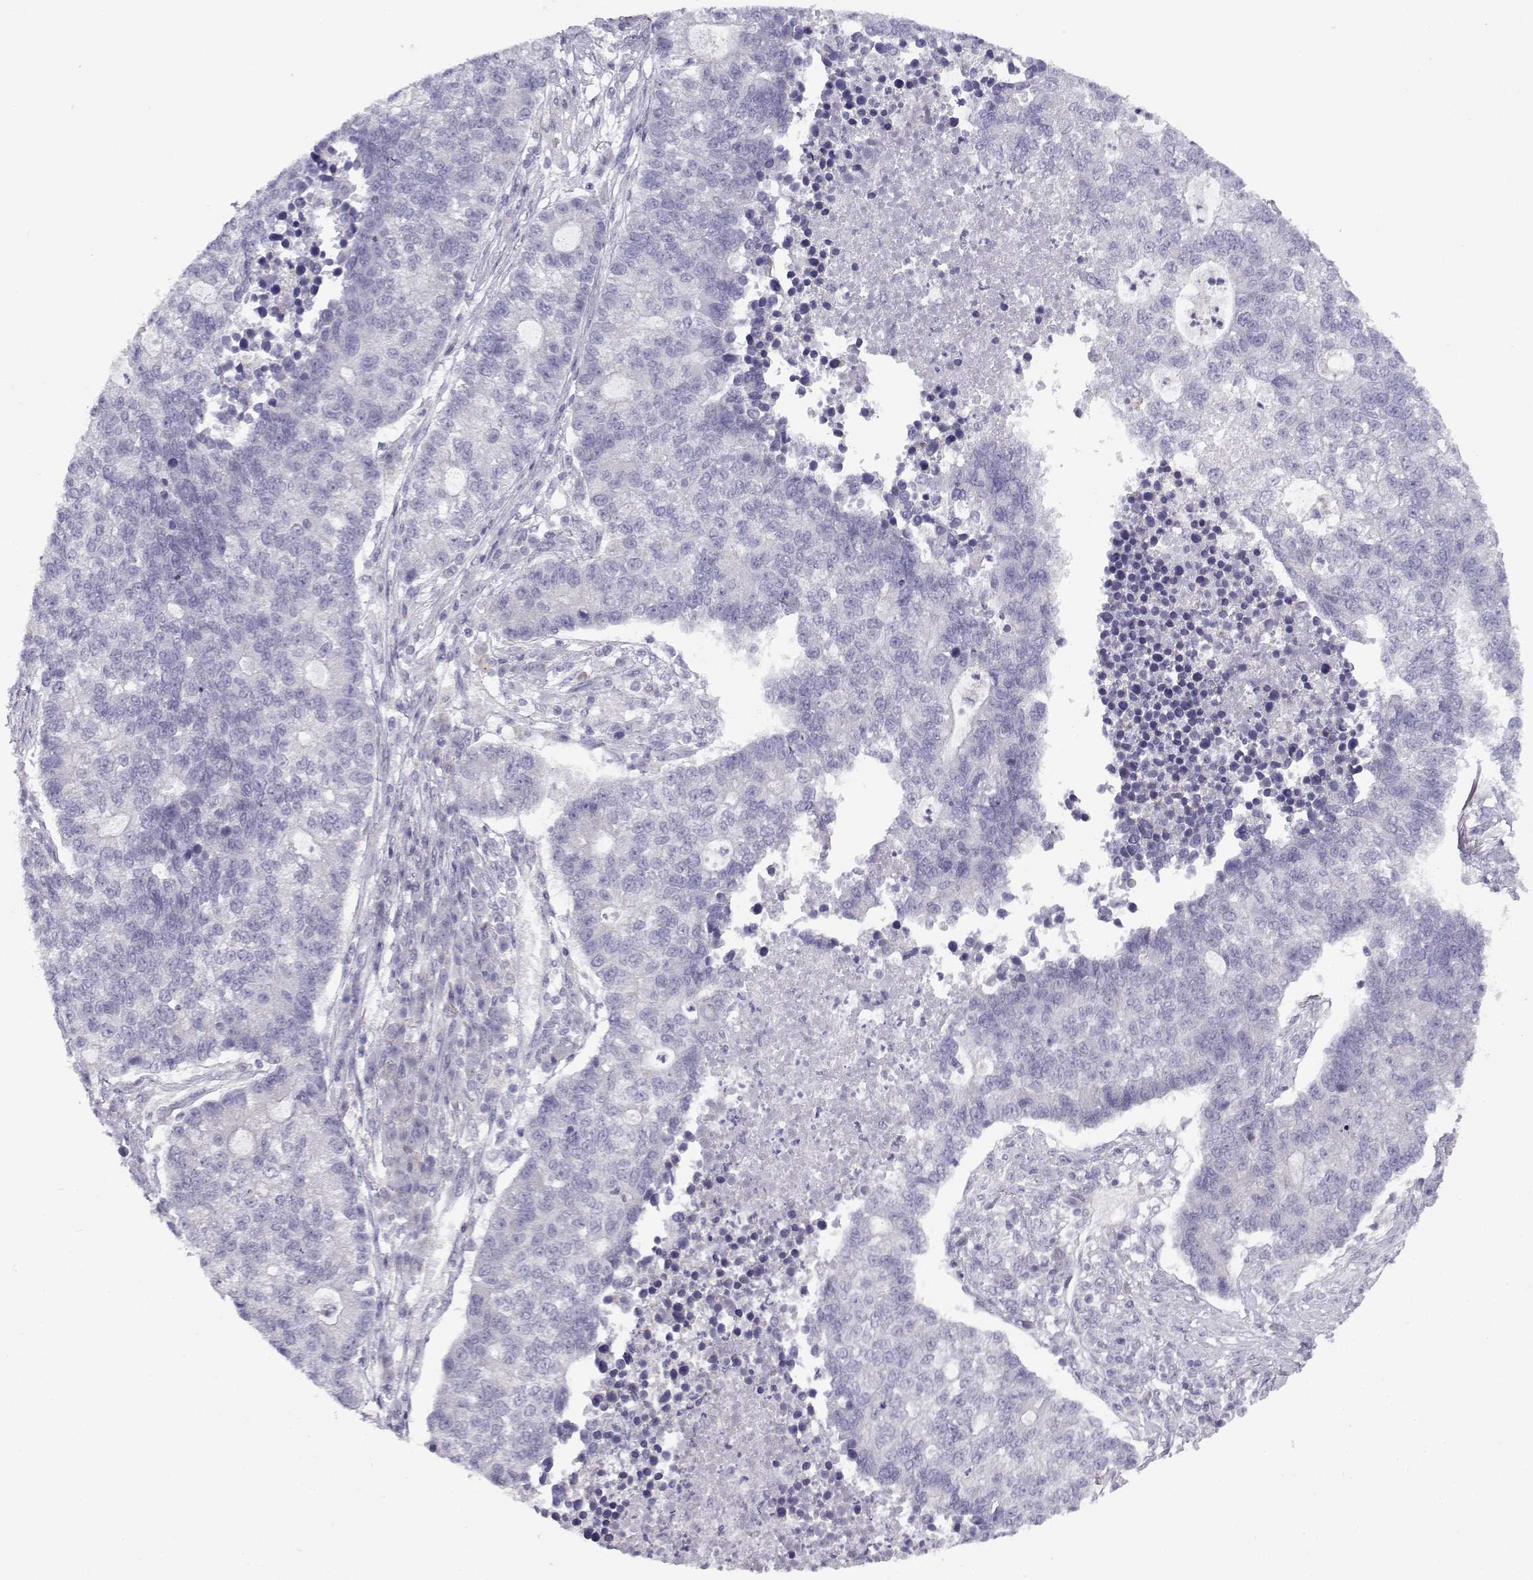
{"staining": {"intensity": "negative", "quantity": "none", "location": "none"}, "tissue": "lung cancer", "cell_type": "Tumor cells", "image_type": "cancer", "snomed": [{"axis": "morphology", "description": "Adenocarcinoma, NOS"}, {"axis": "topography", "description": "Lung"}], "caption": "The histopathology image reveals no staining of tumor cells in lung cancer.", "gene": "FAM166A", "patient": {"sex": "male", "age": 57}}